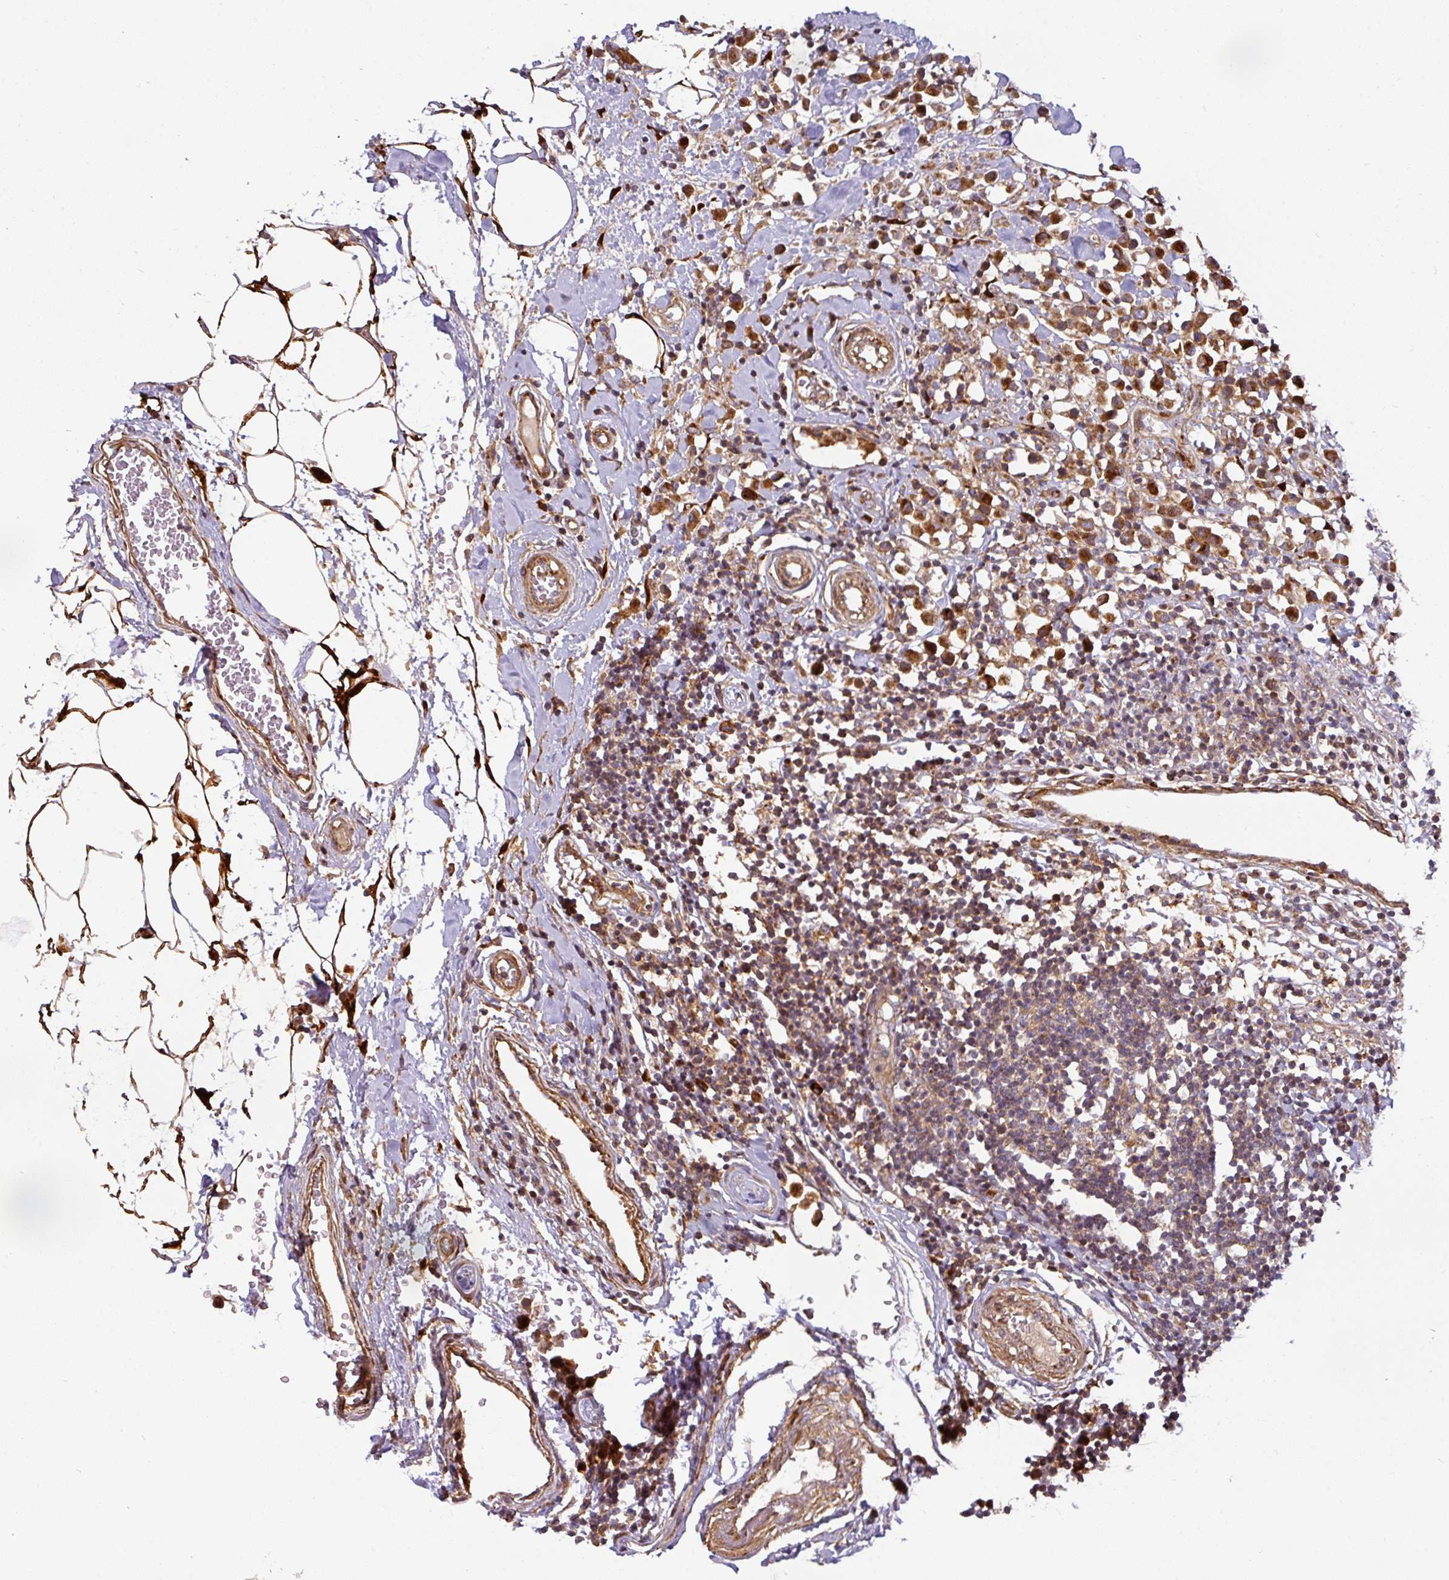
{"staining": {"intensity": "strong", "quantity": ">75%", "location": "cytoplasmic/membranous"}, "tissue": "breast cancer", "cell_type": "Tumor cells", "image_type": "cancer", "snomed": [{"axis": "morphology", "description": "Duct carcinoma"}, {"axis": "topography", "description": "Breast"}], "caption": "Tumor cells demonstrate high levels of strong cytoplasmic/membranous staining in about >75% of cells in breast cancer (invasive ductal carcinoma).", "gene": "CASP2", "patient": {"sex": "female", "age": 61}}